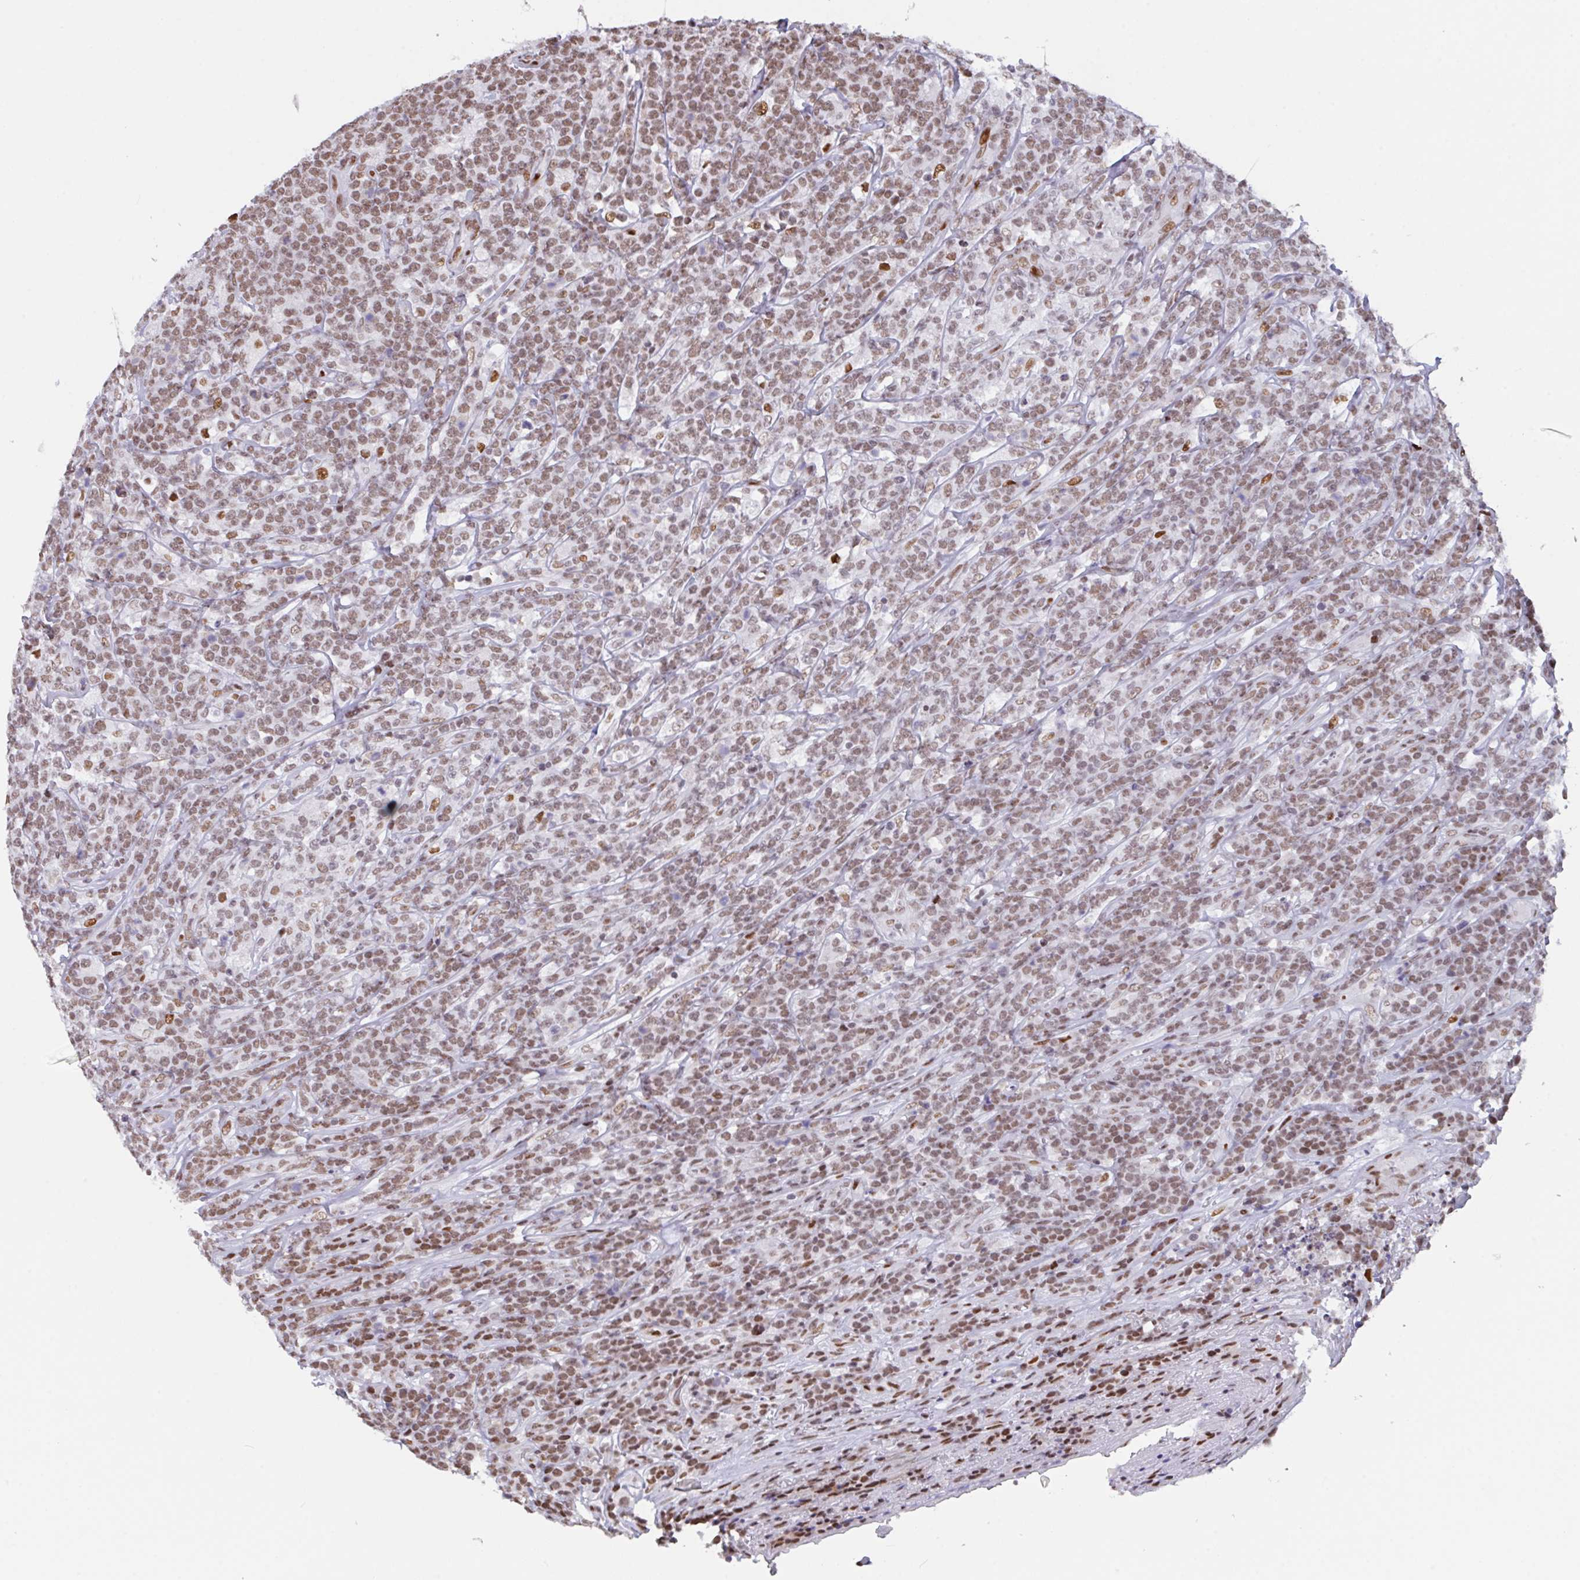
{"staining": {"intensity": "moderate", "quantity": ">75%", "location": "nuclear"}, "tissue": "lymphoma", "cell_type": "Tumor cells", "image_type": "cancer", "snomed": [{"axis": "morphology", "description": "Malignant lymphoma, non-Hodgkin's type, High grade"}, {"axis": "topography", "description": "Small intestine"}], "caption": "The photomicrograph displays immunohistochemical staining of malignant lymphoma, non-Hodgkin's type (high-grade). There is moderate nuclear staining is identified in about >75% of tumor cells. The staining was performed using DAB to visualize the protein expression in brown, while the nuclei were stained in blue with hematoxylin (Magnification: 20x).", "gene": "CLP1", "patient": {"sex": "male", "age": 8}}